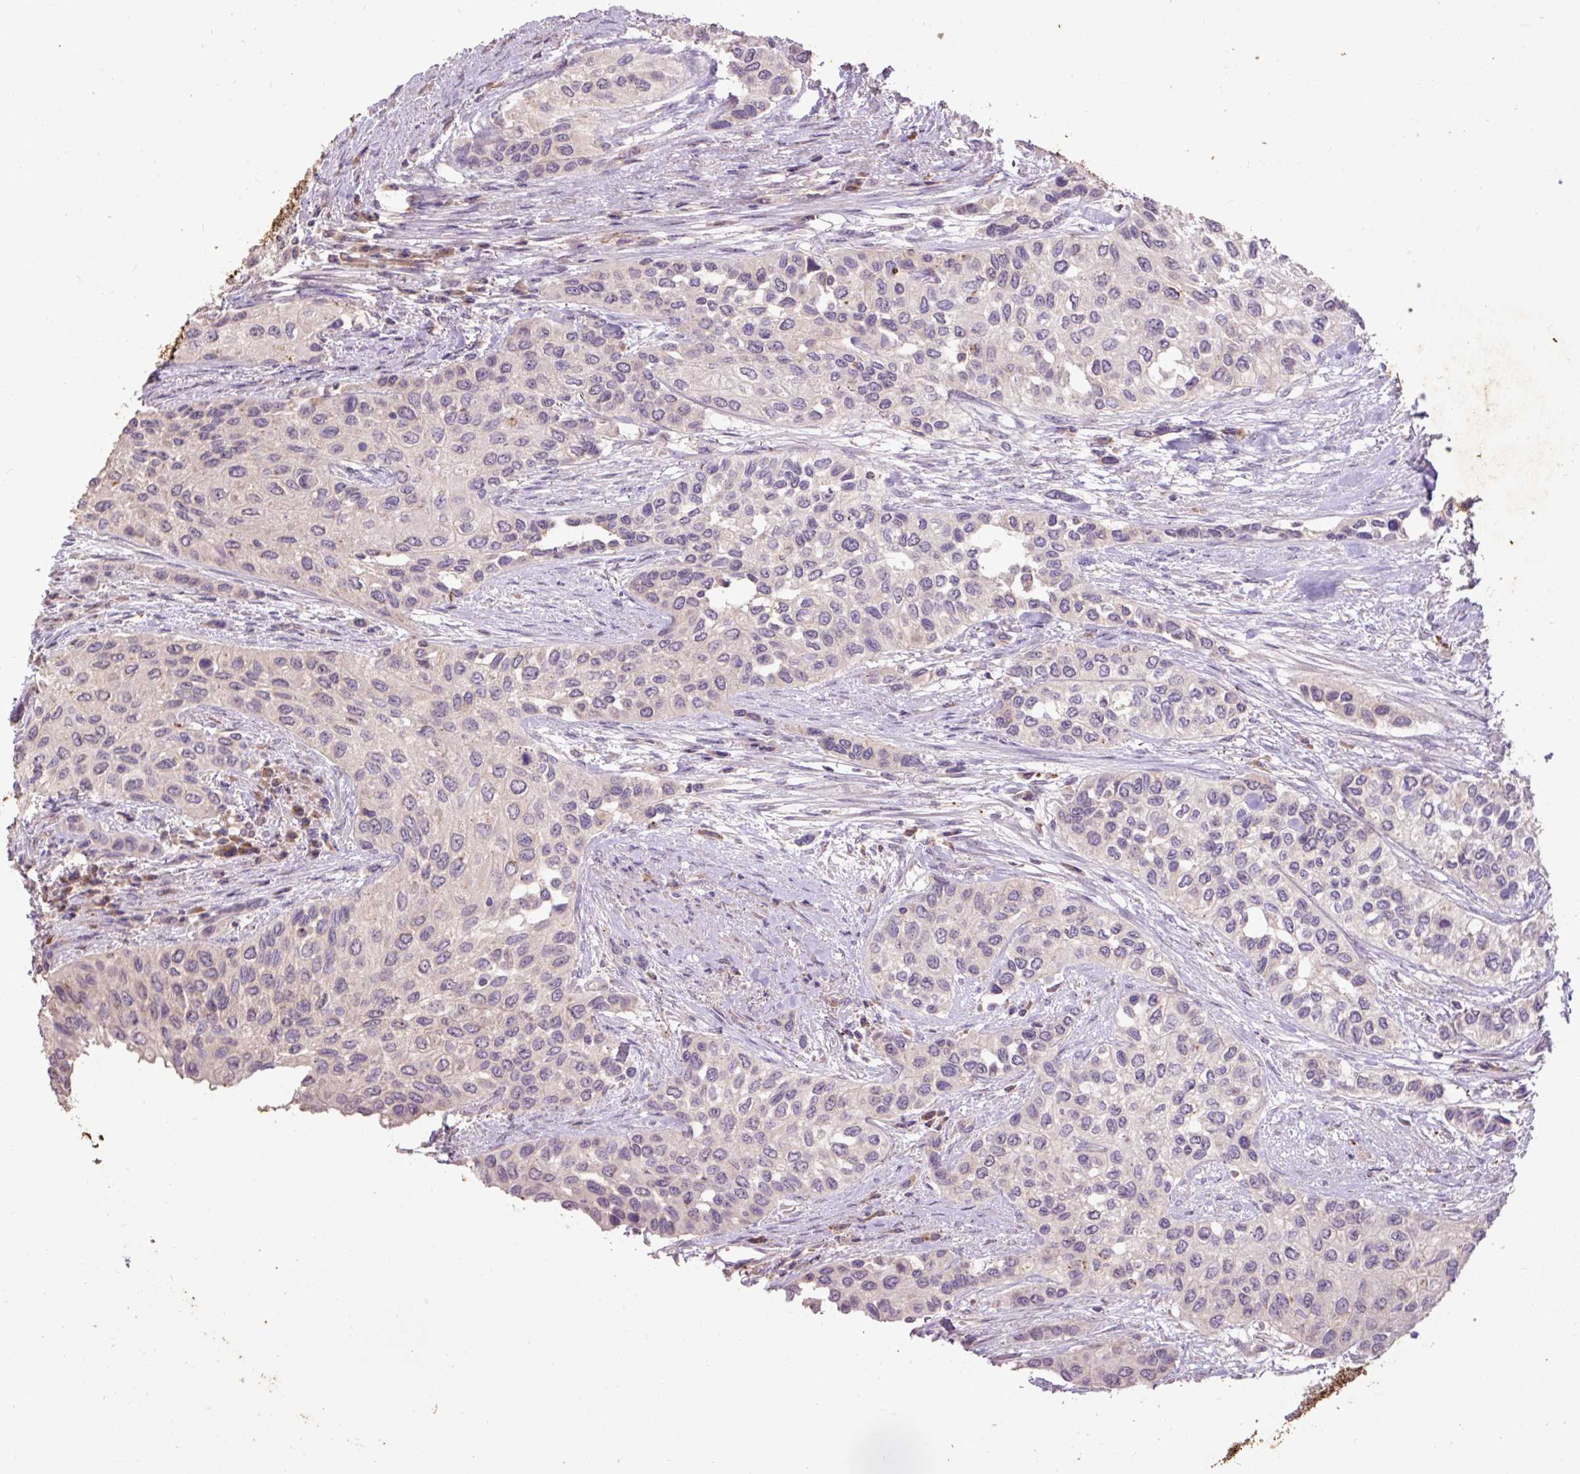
{"staining": {"intensity": "negative", "quantity": "none", "location": "none"}, "tissue": "urothelial cancer", "cell_type": "Tumor cells", "image_type": "cancer", "snomed": [{"axis": "morphology", "description": "Normal tissue, NOS"}, {"axis": "morphology", "description": "Urothelial carcinoma, High grade"}, {"axis": "topography", "description": "Vascular tissue"}, {"axis": "topography", "description": "Urinary bladder"}], "caption": "Immunohistochemistry (IHC) histopathology image of neoplastic tissue: urothelial cancer stained with DAB (3,3'-diaminobenzidine) demonstrates no significant protein positivity in tumor cells.", "gene": "LRTM2", "patient": {"sex": "female", "age": 56}}